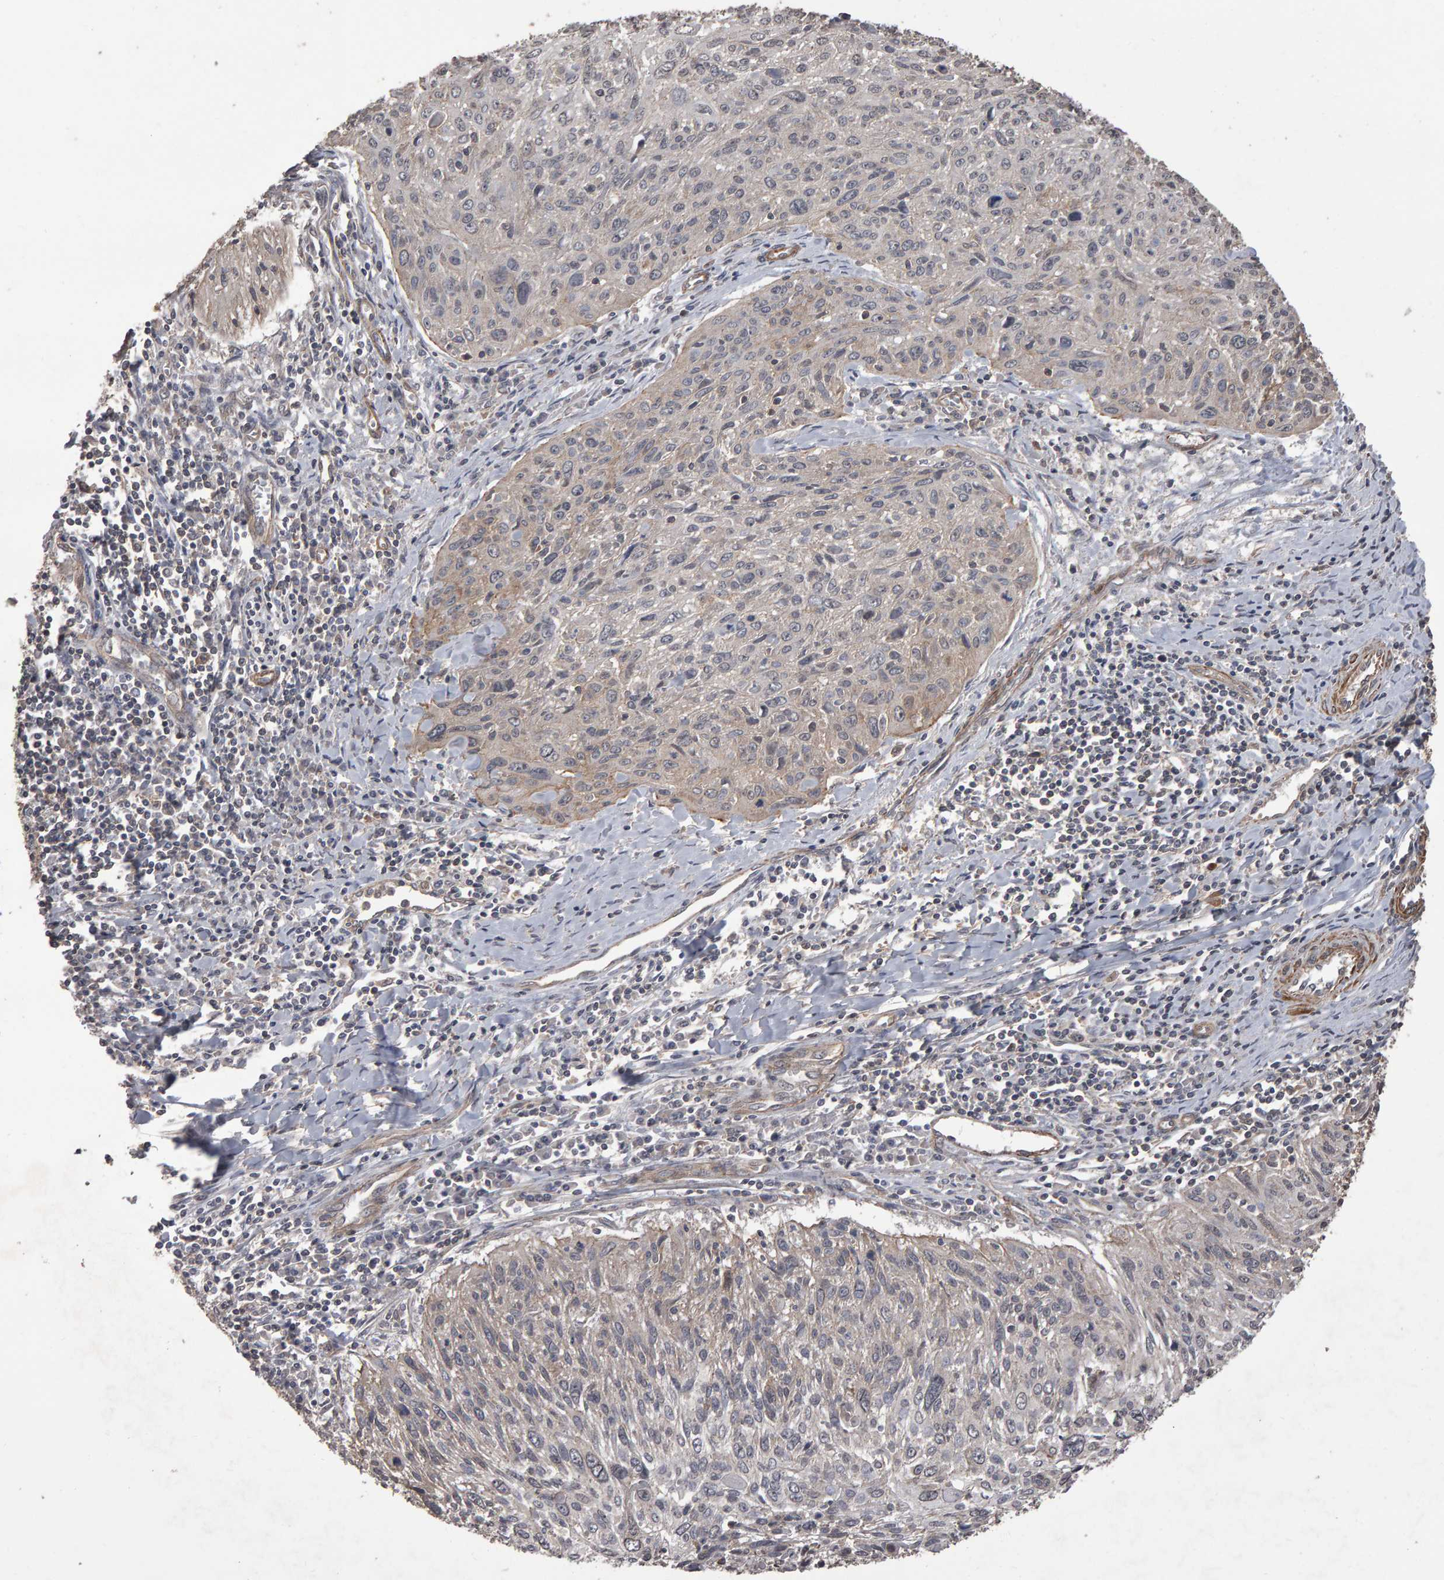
{"staining": {"intensity": "negative", "quantity": "none", "location": "none"}, "tissue": "cervical cancer", "cell_type": "Tumor cells", "image_type": "cancer", "snomed": [{"axis": "morphology", "description": "Squamous cell carcinoma, NOS"}, {"axis": "topography", "description": "Cervix"}], "caption": "Squamous cell carcinoma (cervical) stained for a protein using immunohistochemistry displays no expression tumor cells.", "gene": "SCRIB", "patient": {"sex": "female", "age": 51}}